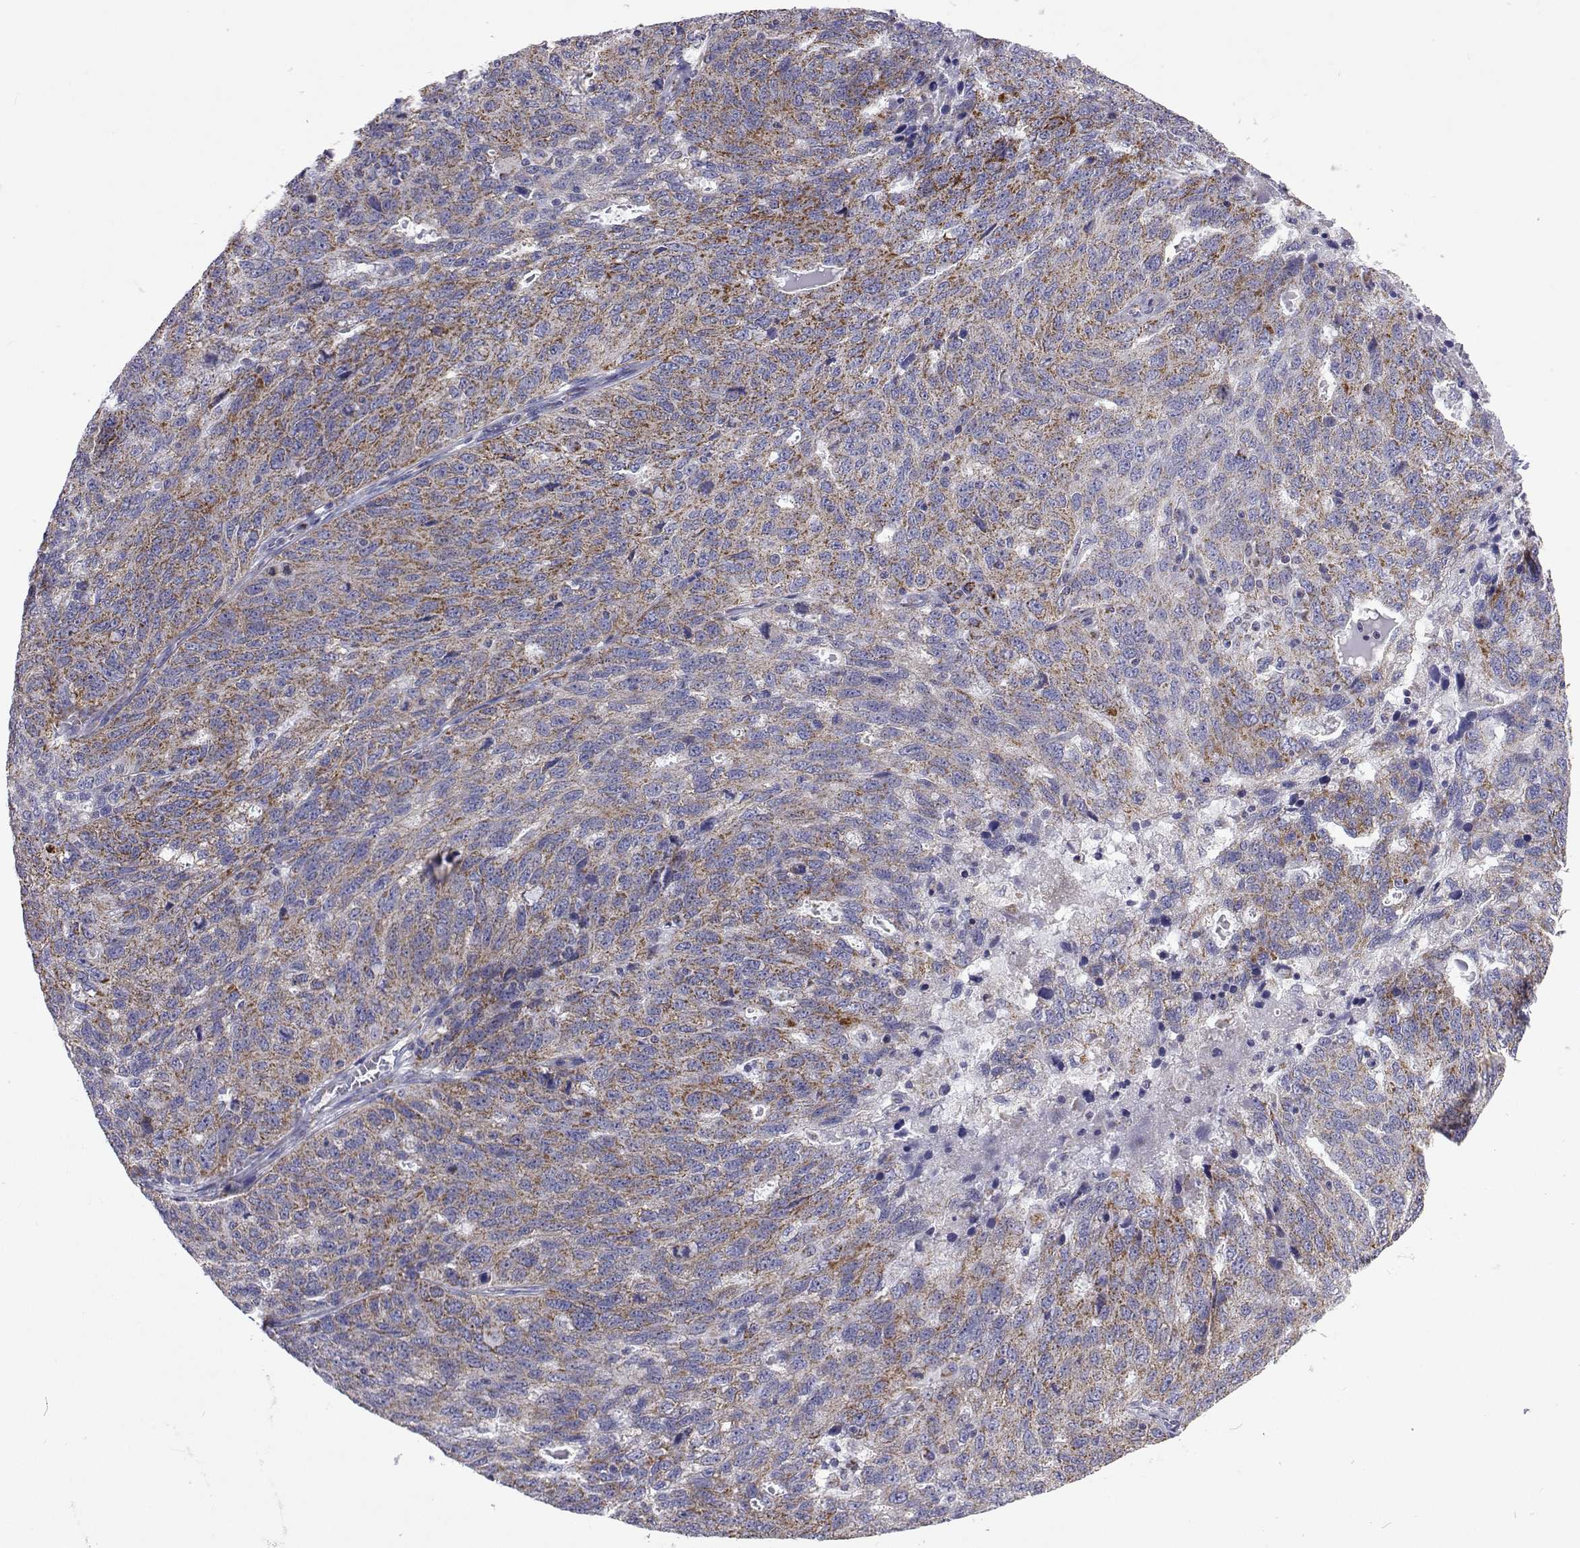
{"staining": {"intensity": "moderate", "quantity": "<25%", "location": "cytoplasmic/membranous"}, "tissue": "ovarian cancer", "cell_type": "Tumor cells", "image_type": "cancer", "snomed": [{"axis": "morphology", "description": "Cystadenocarcinoma, serous, NOS"}, {"axis": "topography", "description": "Ovary"}], "caption": "Immunohistochemical staining of ovarian serous cystadenocarcinoma reveals low levels of moderate cytoplasmic/membranous staining in about <25% of tumor cells.", "gene": "MCCC2", "patient": {"sex": "female", "age": 71}}